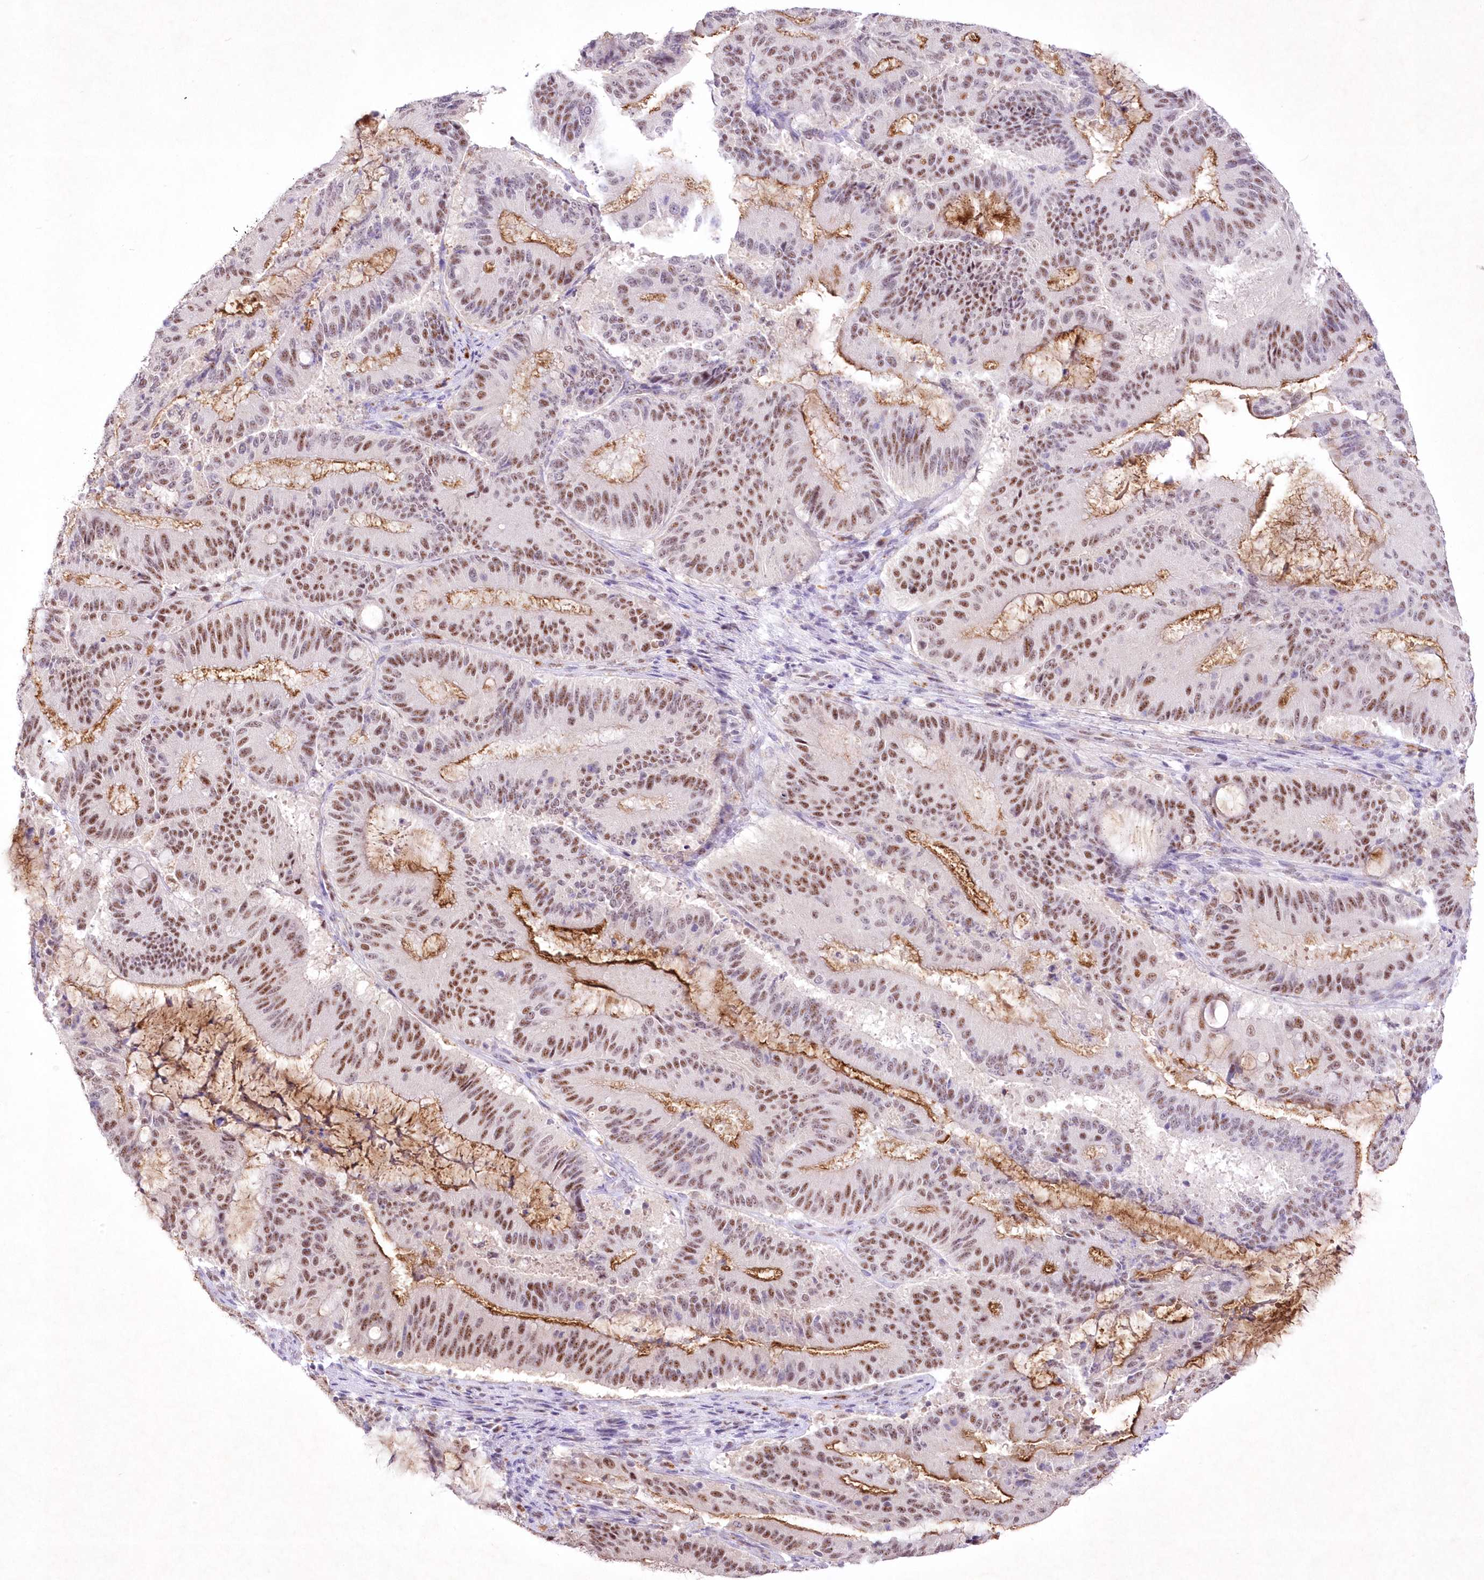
{"staining": {"intensity": "strong", "quantity": ">75%", "location": "cytoplasmic/membranous,nuclear"}, "tissue": "liver cancer", "cell_type": "Tumor cells", "image_type": "cancer", "snomed": [{"axis": "morphology", "description": "Normal tissue, NOS"}, {"axis": "morphology", "description": "Cholangiocarcinoma"}, {"axis": "topography", "description": "Liver"}, {"axis": "topography", "description": "Peripheral nerve tissue"}], "caption": "A brown stain highlights strong cytoplasmic/membranous and nuclear expression of a protein in human liver cancer (cholangiocarcinoma) tumor cells.", "gene": "RBM27", "patient": {"sex": "female", "age": 73}}